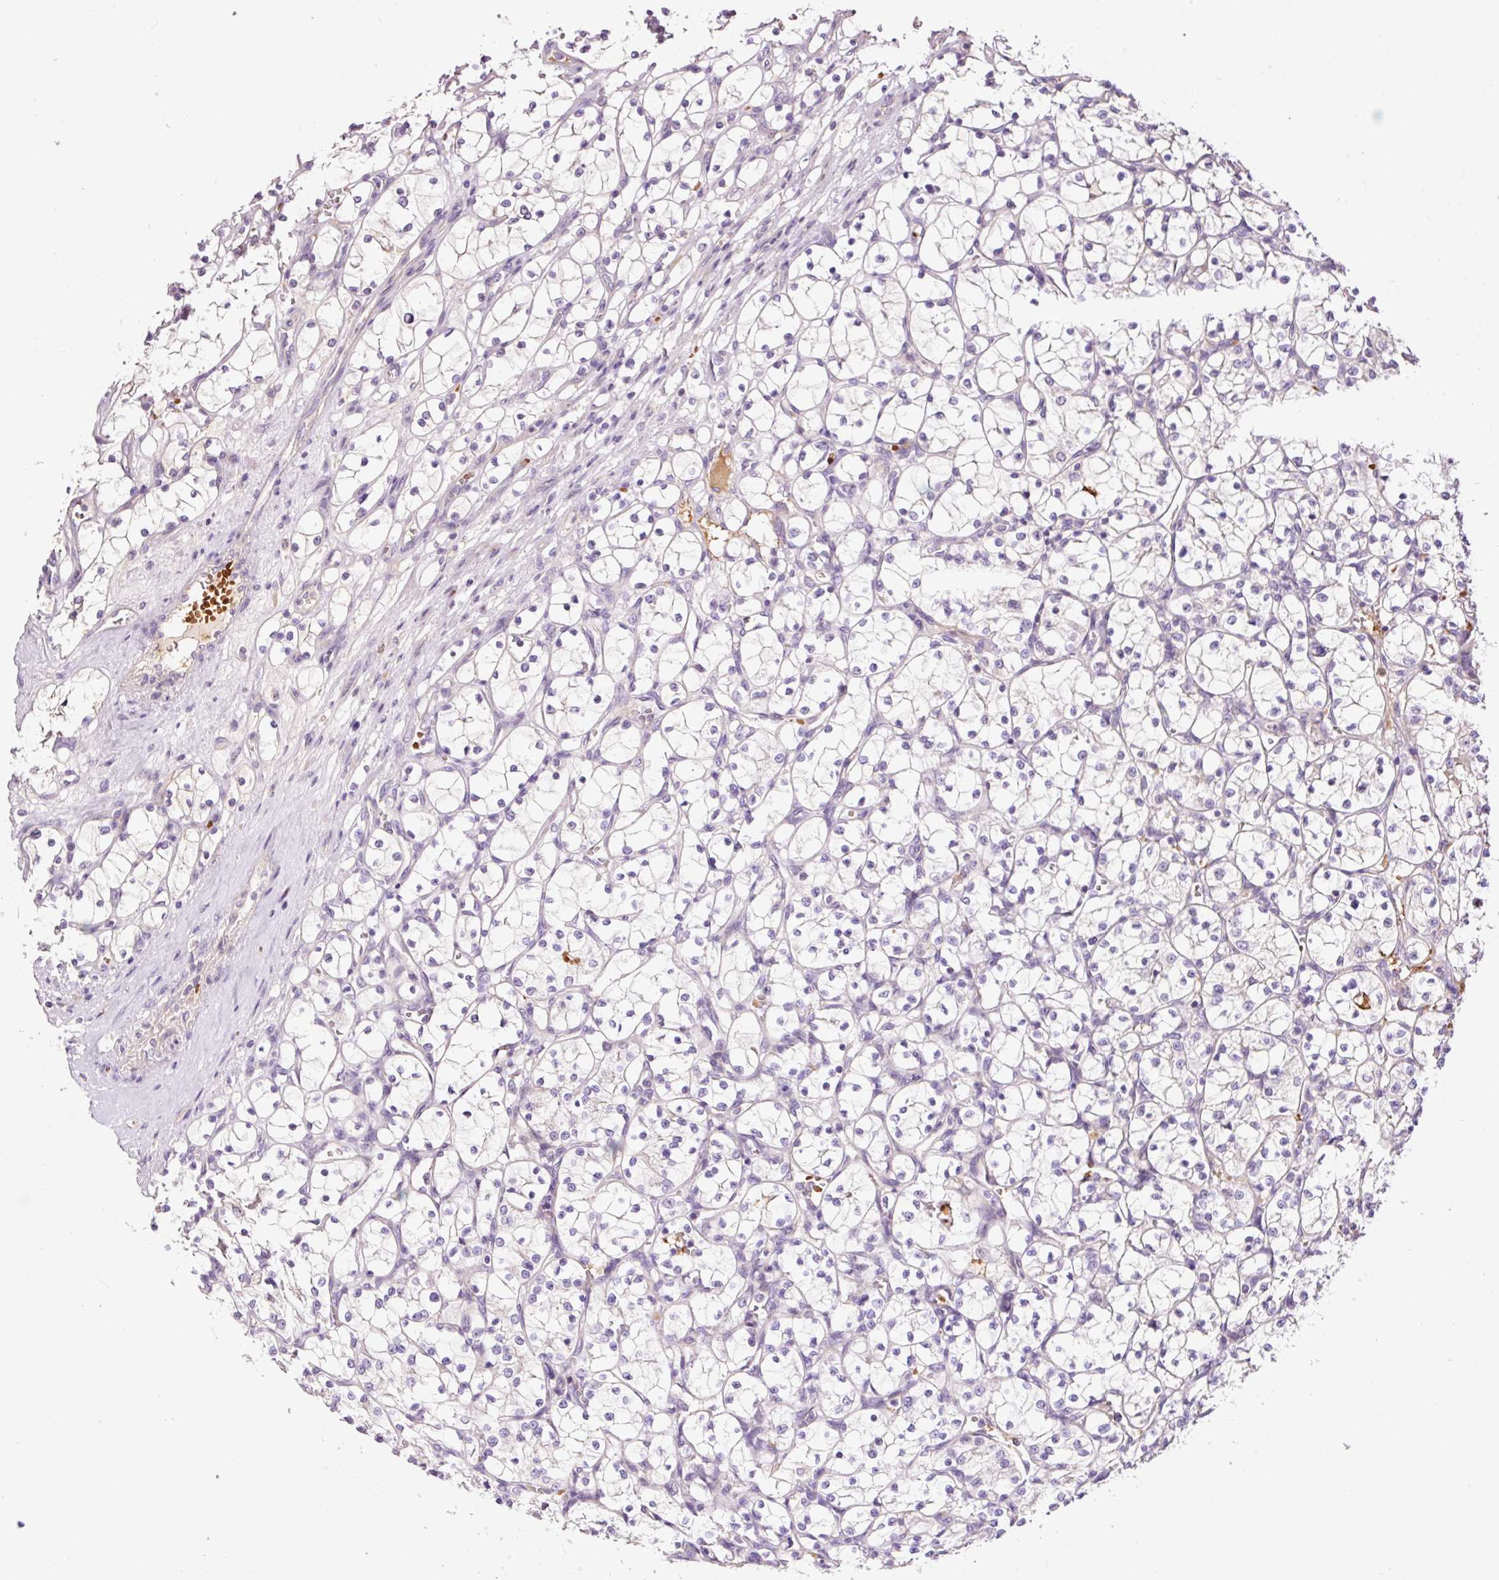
{"staining": {"intensity": "negative", "quantity": "none", "location": "none"}, "tissue": "renal cancer", "cell_type": "Tumor cells", "image_type": "cancer", "snomed": [{"axis": "morphology", "description": "Adenocarcinoma, NOS"}, {"axis": "topography", "description": "Kidney"}], "caption": "Renal cancer was stained to show a protein in brown. There is no significant positivity in tumor cells.", "gene": "TMEM235", "patient": {"sex": "female", "age": 69}}